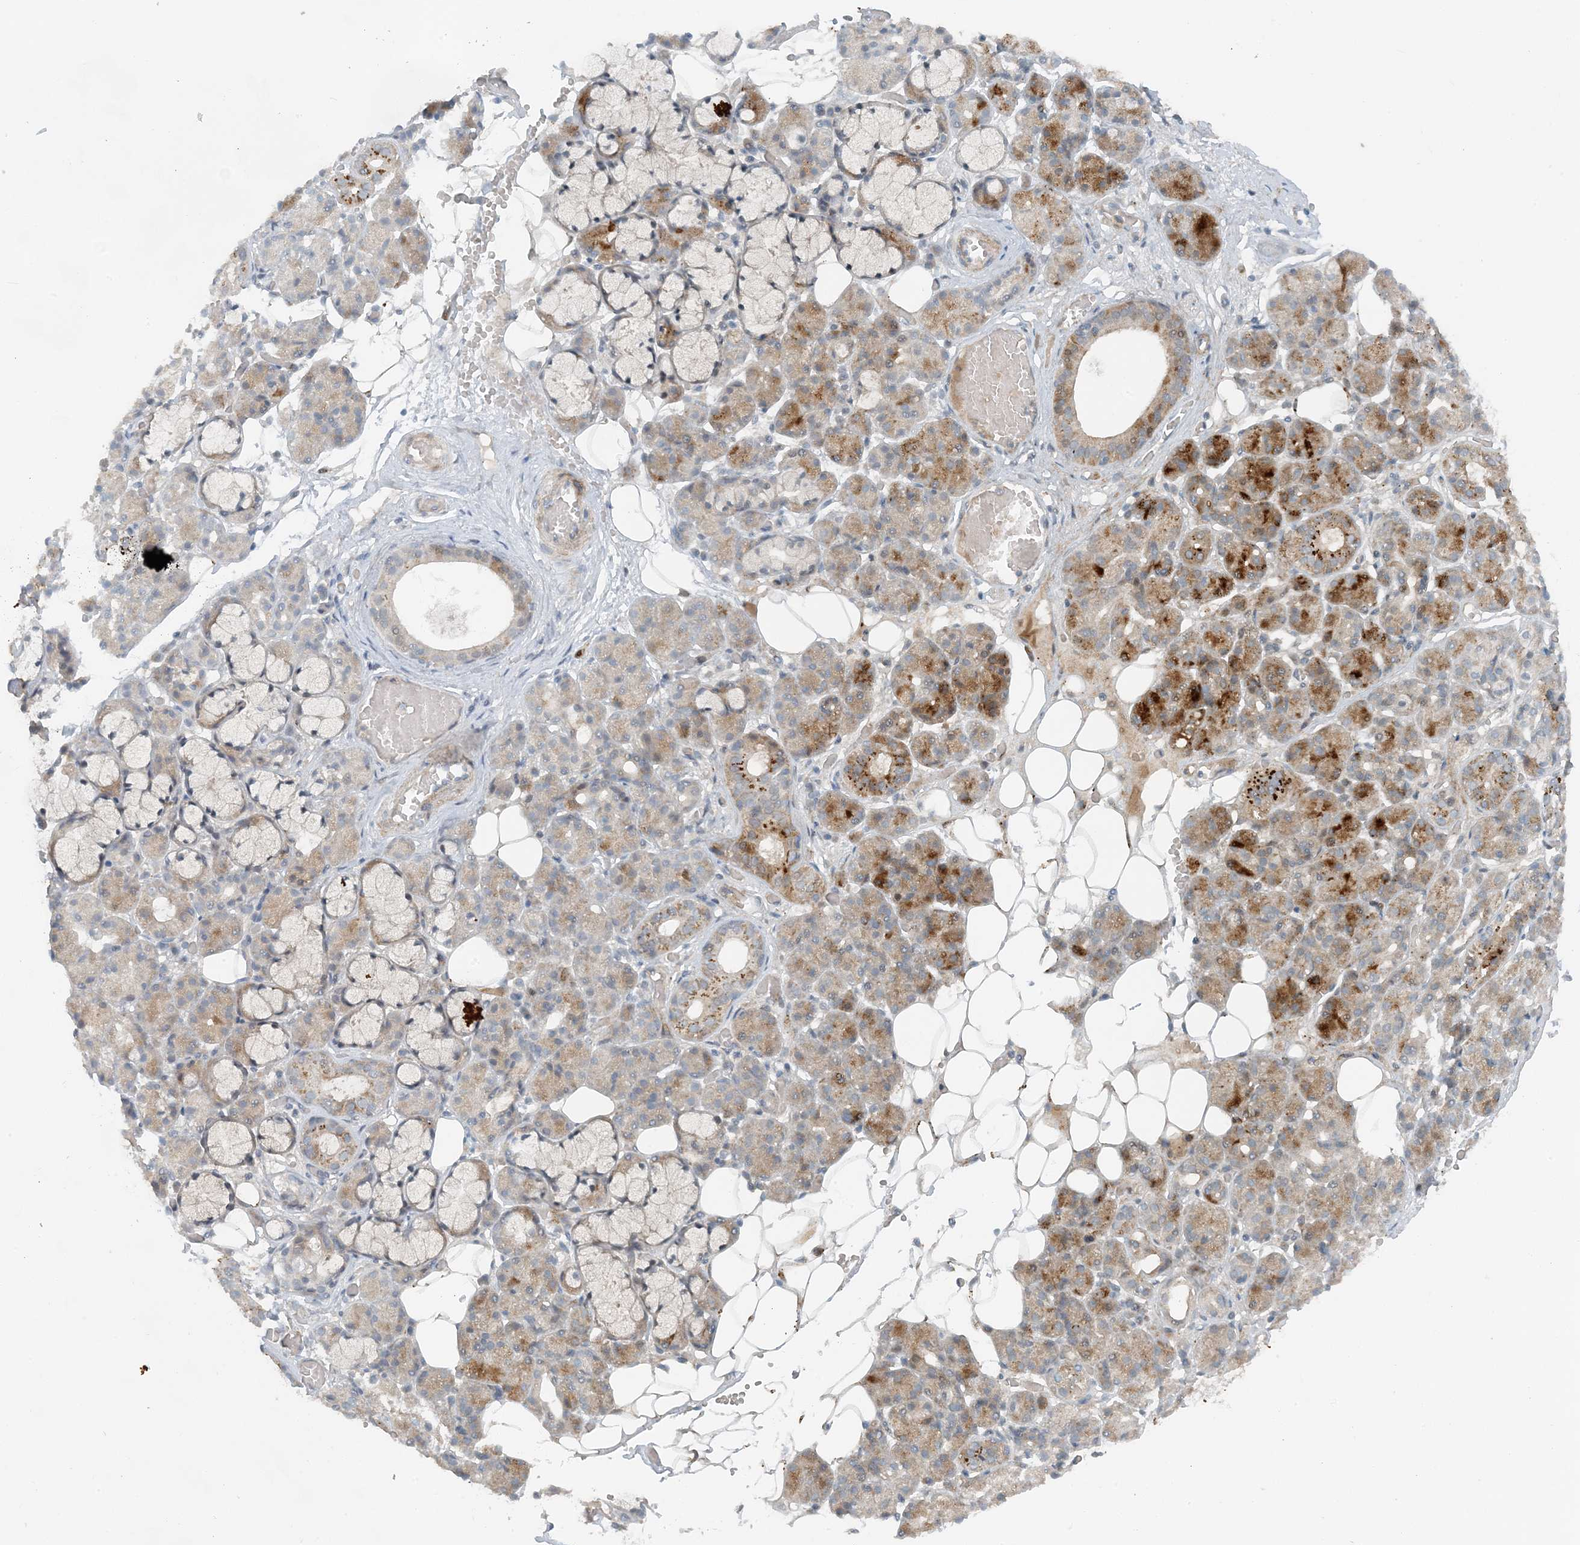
{"staining": {"intensity": "moderate", "quantity": "<25%", "location": "cytoplasmic/membranous"}, "tissue": "salivary gland", "cell_type": "Glandular cells", "image_type": "normal", "snomed": [{"axis": "morphology", "description": "Normal tissue, NOS"}, {"axis": "topography", "description": "Salivary gland"}], "caption": "There is low levels of moderate cytoplasmic/membranous positivity in glandular cells of unremarkable salivary gland, as demonstrated by immunohistochemical staining (brown color).", "gene": "MITD1", "patient": {"sex": "male", "age": 63}}